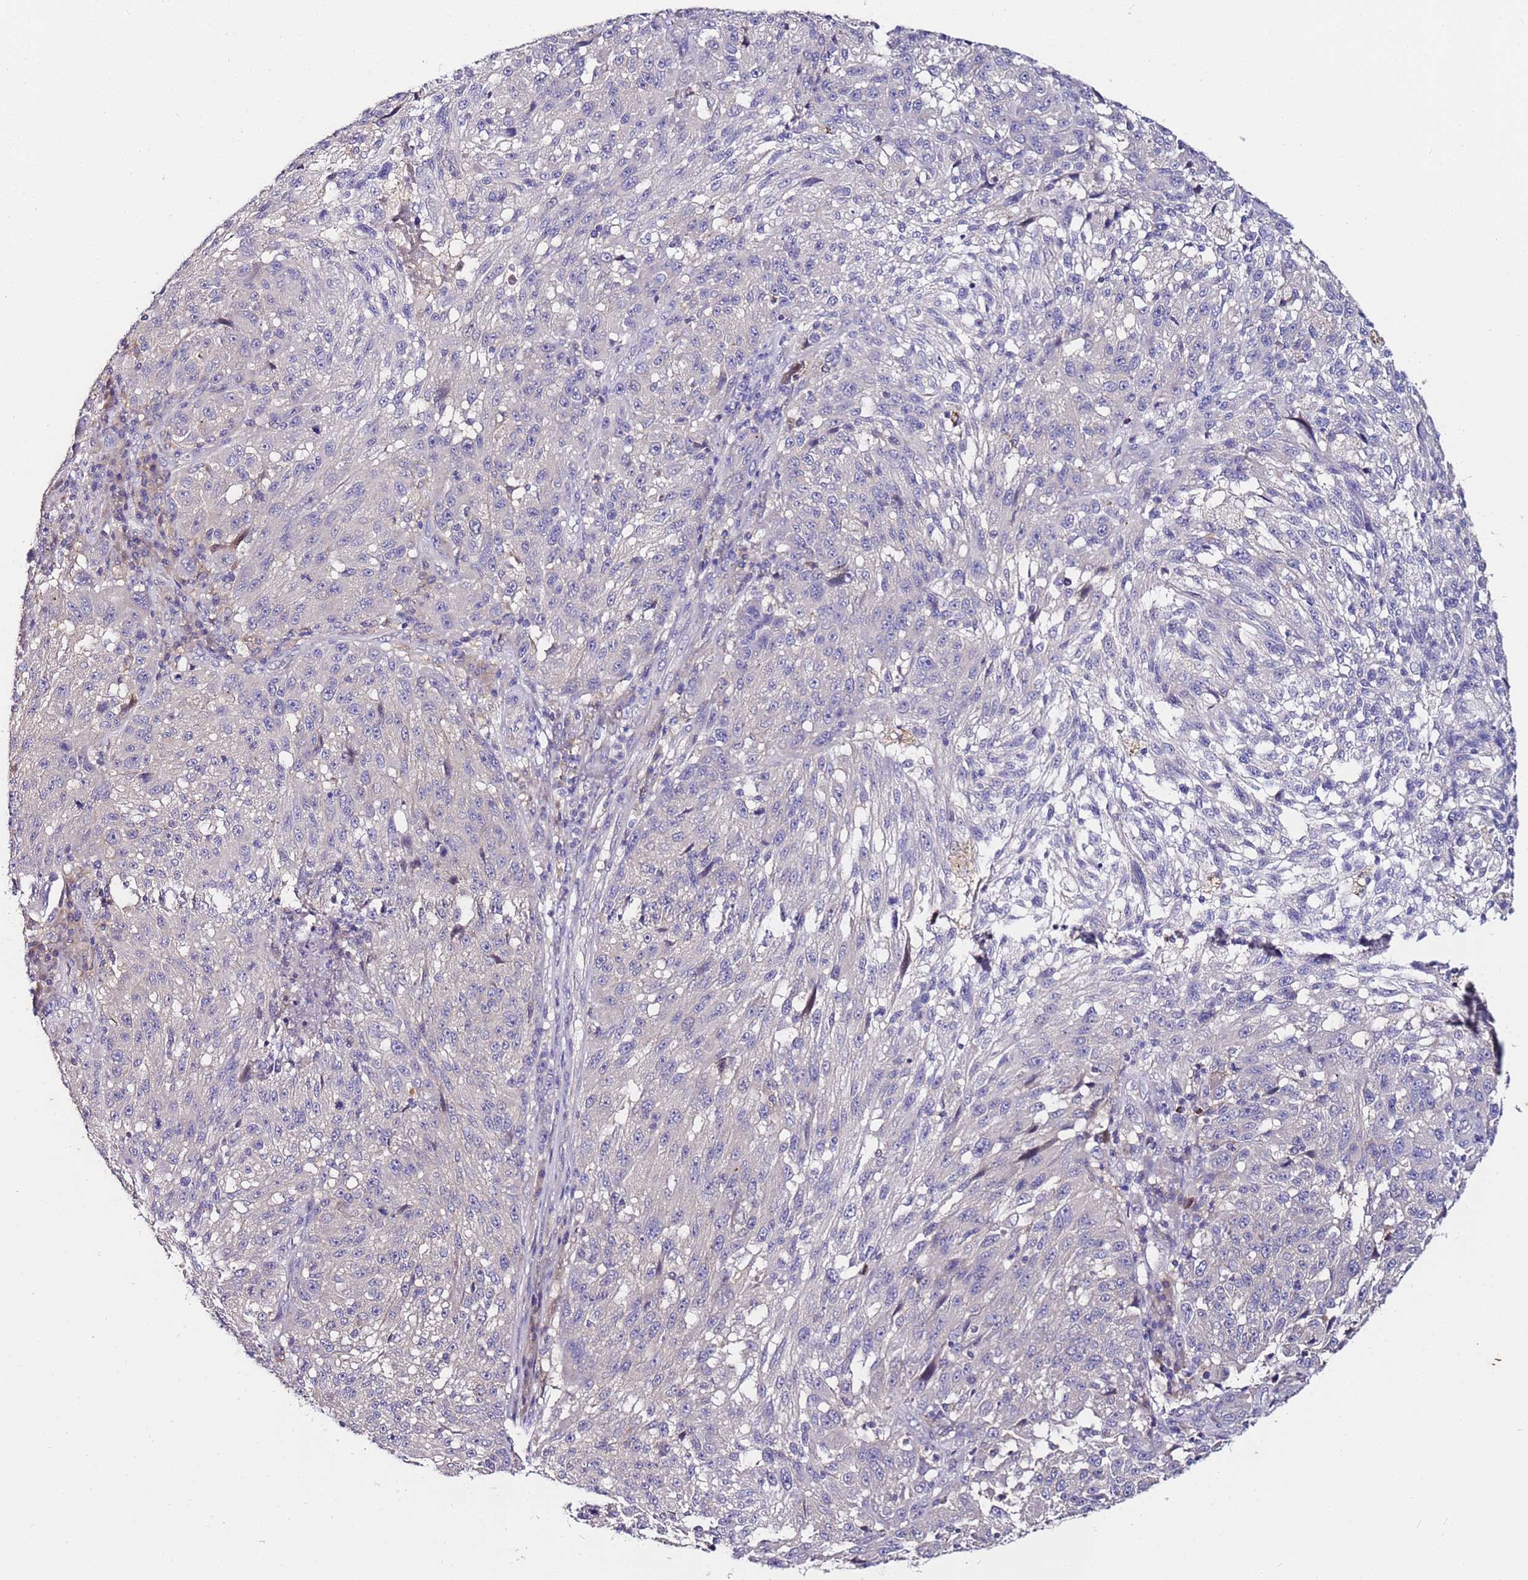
{"staining": {"intensity": "negative", "quantity": "none", "location": "none"}, "tissue": "melanoma", "cell_type": "Tumor cells", "image_type": "cancer", "snomed": [{"axis": "morphology", "description": "Malignant melanoma, NOS"}, {"axis": "topography", "description": "Skin"}], "caption": "Immunohistochemistry of melanoma shows no staining in tumor cells. Nuclei are stained in blue.", "gene": "SRRM5", "patient": {"sex": "male", "age": 53}}